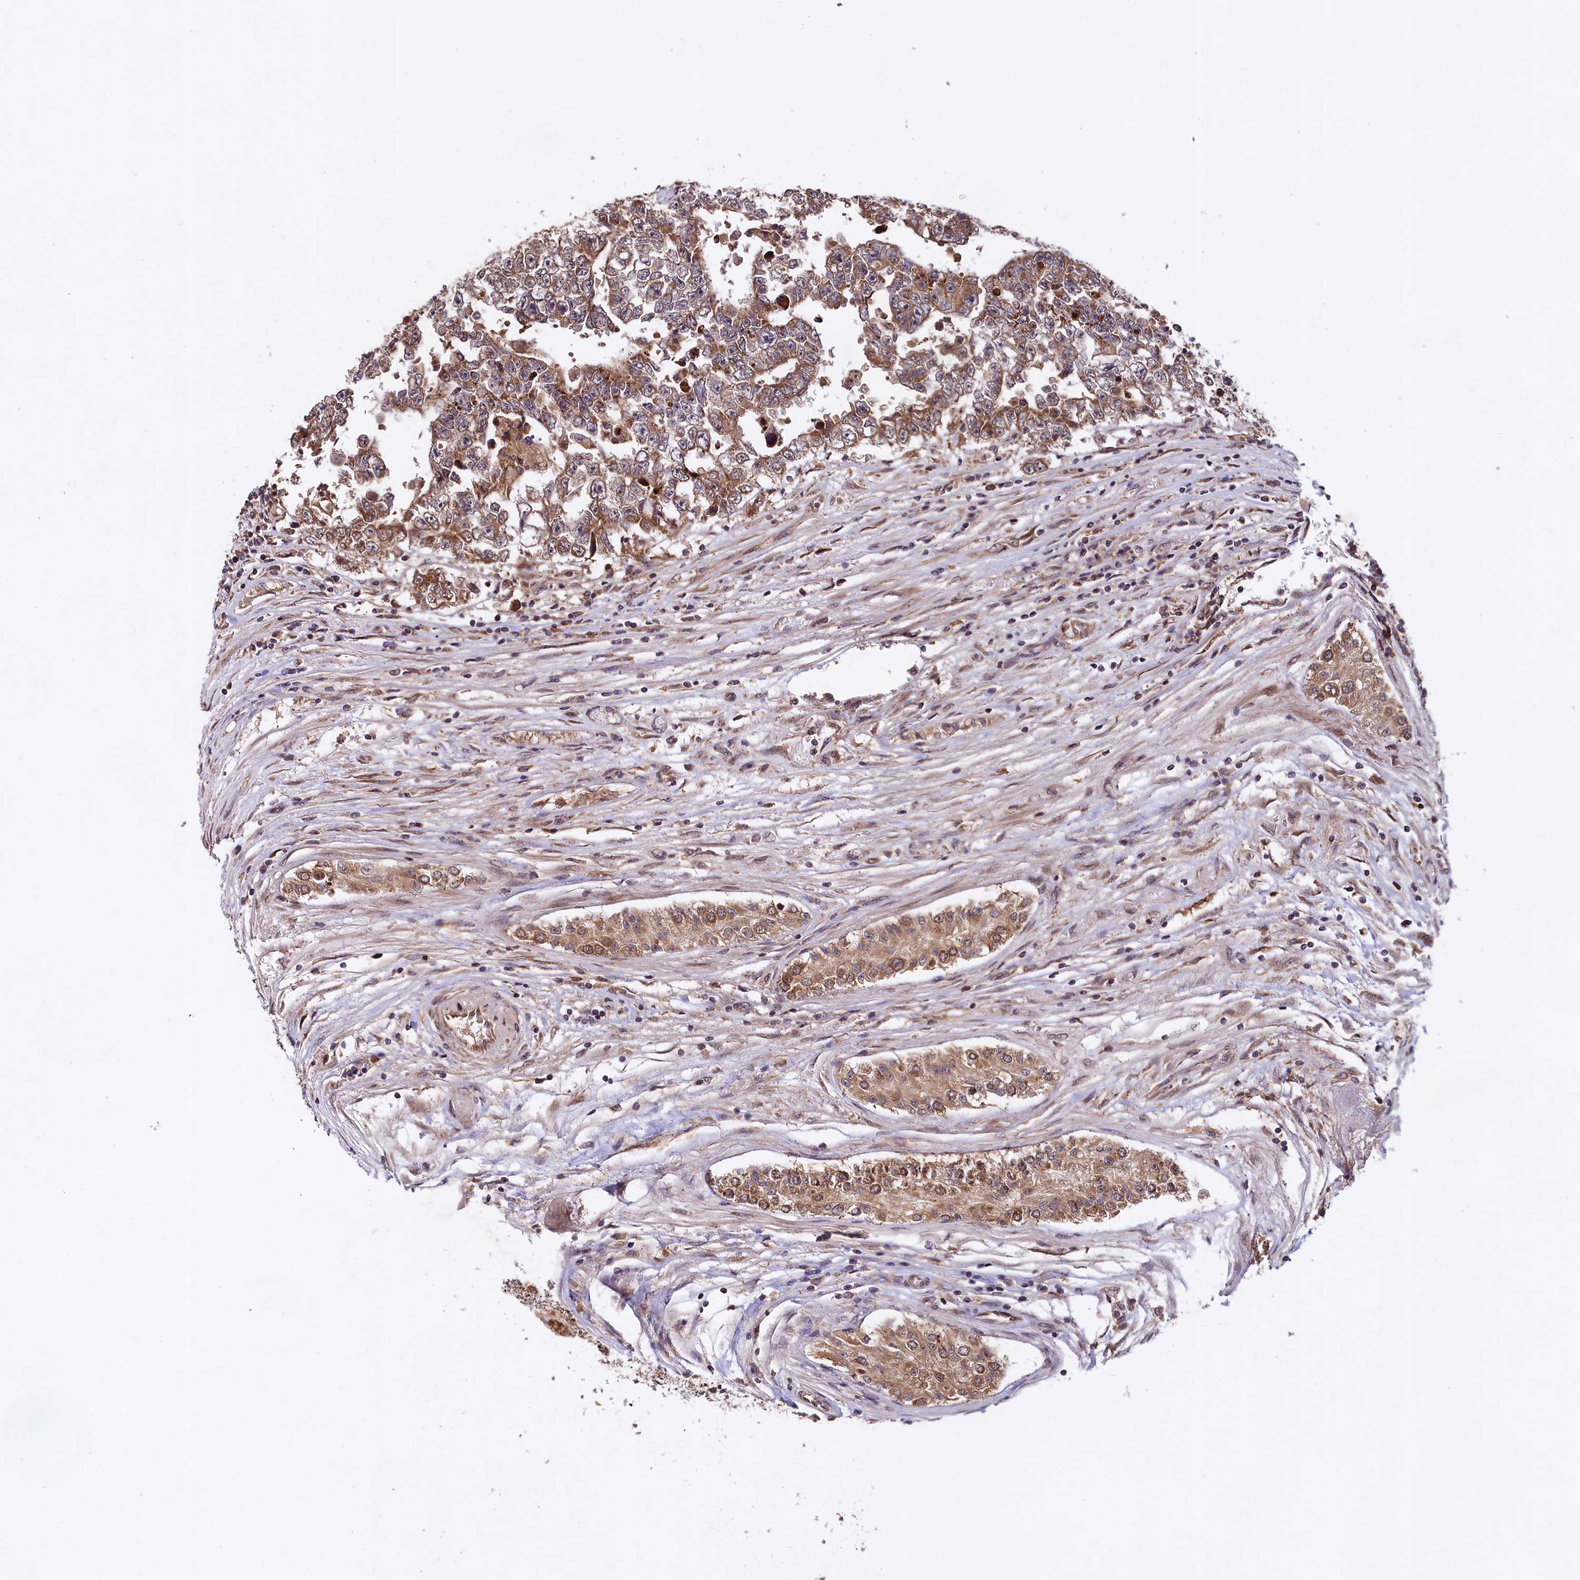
{"staining": {"intensity": "moderate", "quantity": ">75%", "location": "cytoplasmic/membranous"}, "tissue": "testis cancer", "cell_type": "Tumor cells", "image_type": "cancer", "snomed": [{"axis": "morphology", "description": "Carcinoma, Embryonal, NOS"}, {"axis": "topography", "description": "Testis"}], "caption": "Human testis cancer (embryonal carcinoma) stained for a protein (brown) displays moderate cytoplasmic/membranous positive positivity in about >75% of tumor cells.", "gene": "DOHH", "patient": {"sex": "male", "age": 25}}